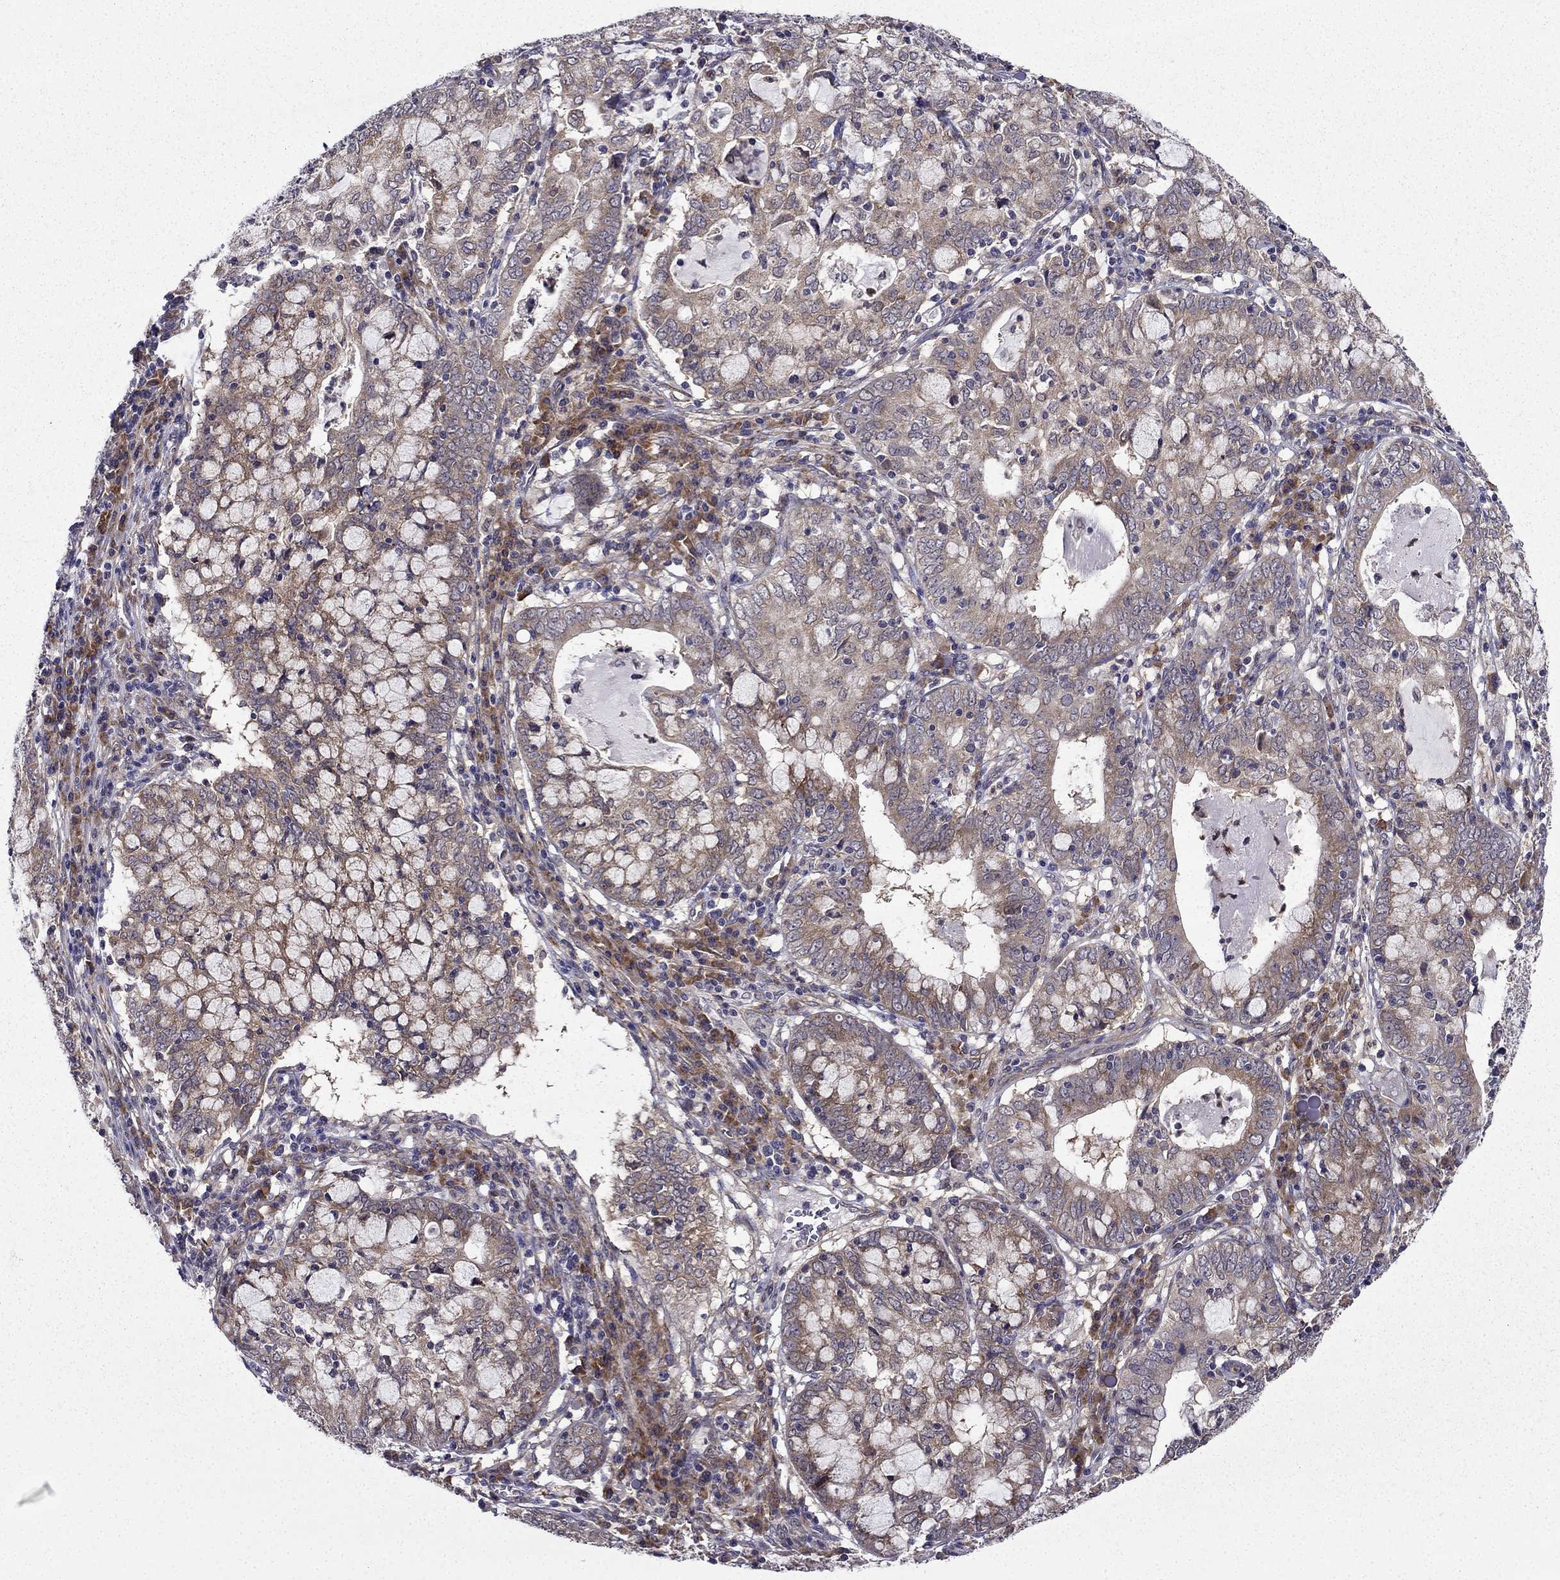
{"staining": {"intensity": "weak", "quantity": ">75%", "location": "cytoplasmic/membranous"}, "tissue": "cervical cancer", "cell_type": "Tumor cells", "image_type": "cancer", "snomed": [{"axis": "morphology", "description": "Adenocarcinoma, NOS"}, {"axis": "topography", "description": "Cervix"}], "caption": "This is a histology image of immunohistochemistry (IHC) staining of cervical cancer, which shows weak staining in the cytoplasmic/membranous of tumor cells.", "gene": "ARHGEF28", "patient": {"sex": "female", "age": 40}}